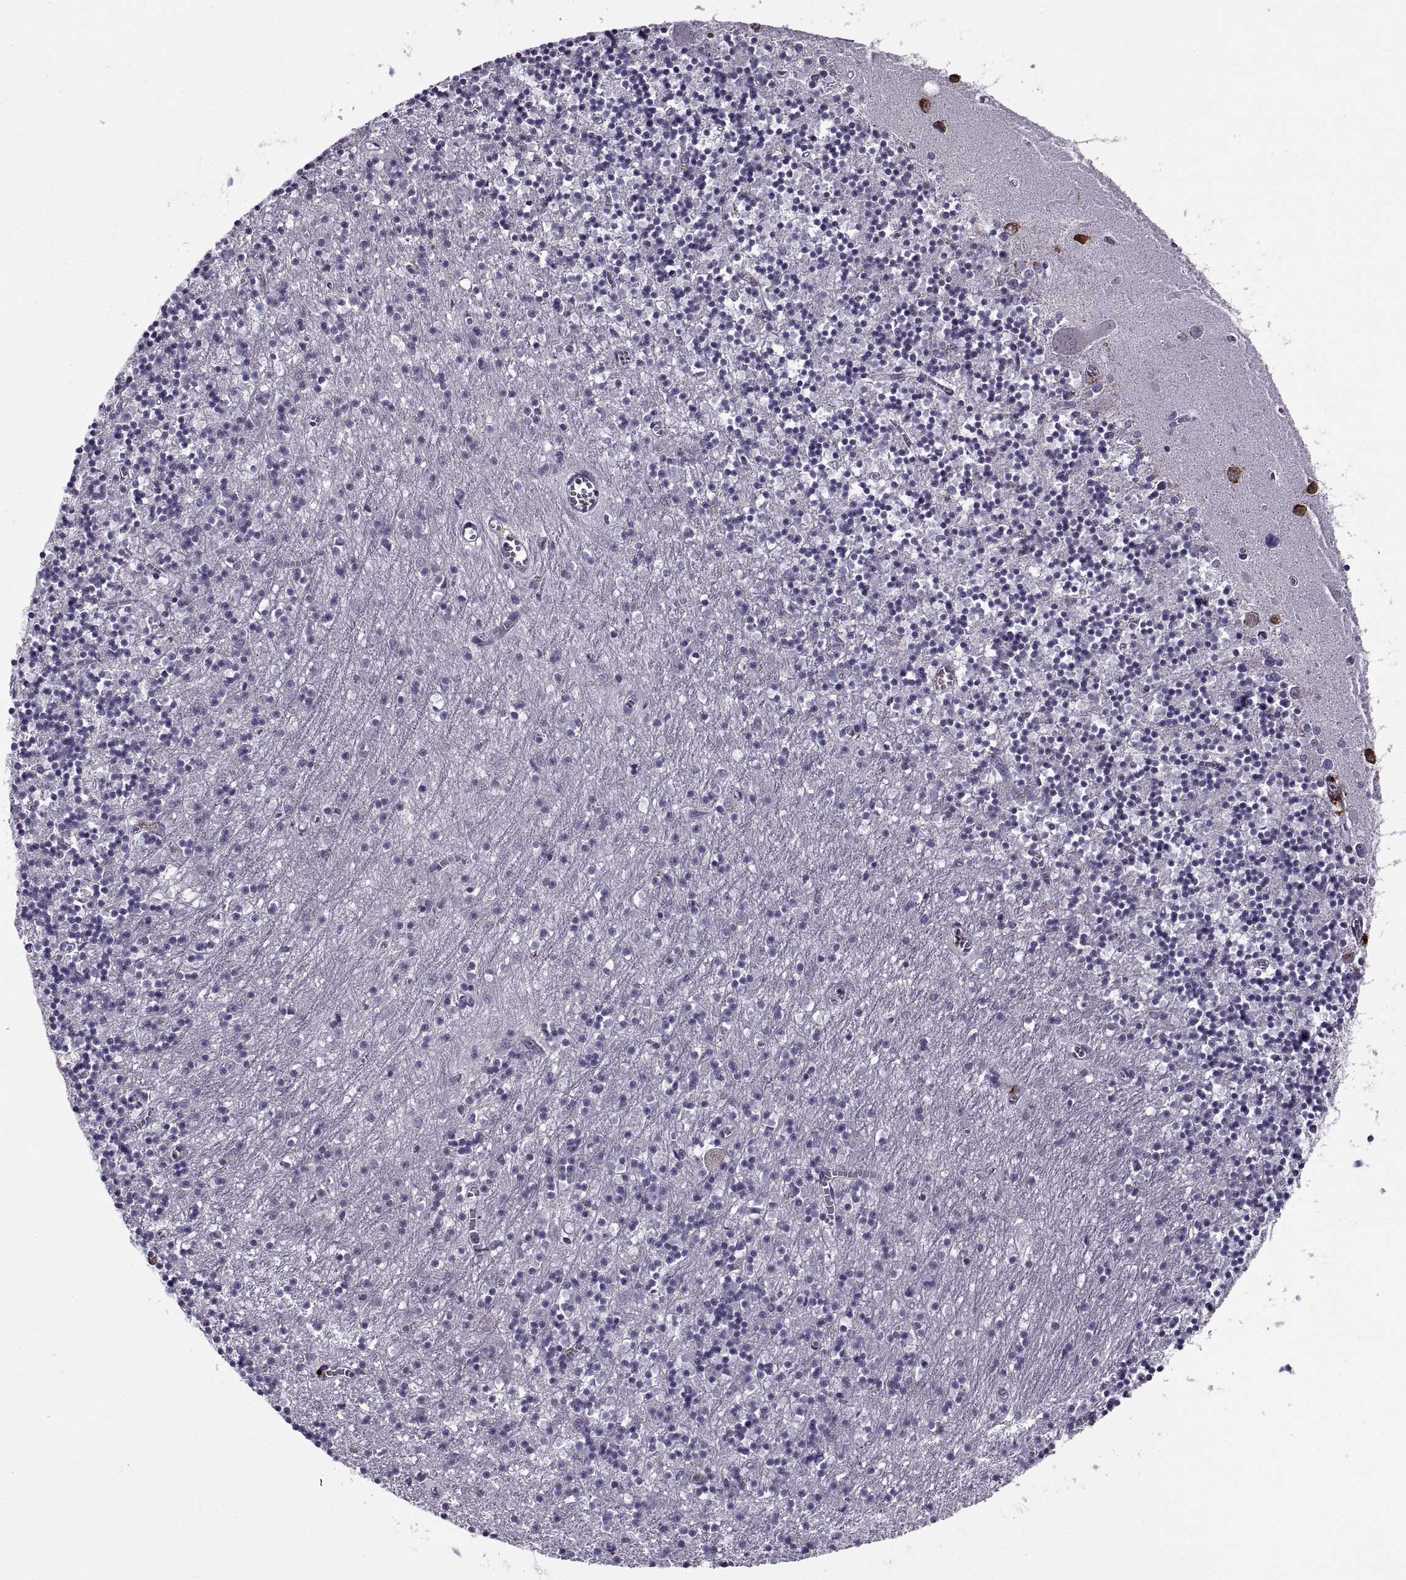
{"staining": {"intensity": "negative", "quantity": "none", "location": "none"}, "tissue": "cerebellum", "cell_type": "Cells in granular layer", "image_type": "normal", "snomed": [{"axis": "morphology", "description": "Normal tissue, NOS"}, {"axis": "topography", "description": "Cerebellum"}], "caption": "IHC histopathology image of unremarkable cerebellum: human cerebellum stained with DAB reveals no significant protein expression in cells in granular layer. The staining is performed using DAB (3,3'-diaminobenzidine) brown chromogen with nuclei counter-stained in using hematoxylin.", "gene": "CALCR", "patient": {"sex": "female", "age": 64}}